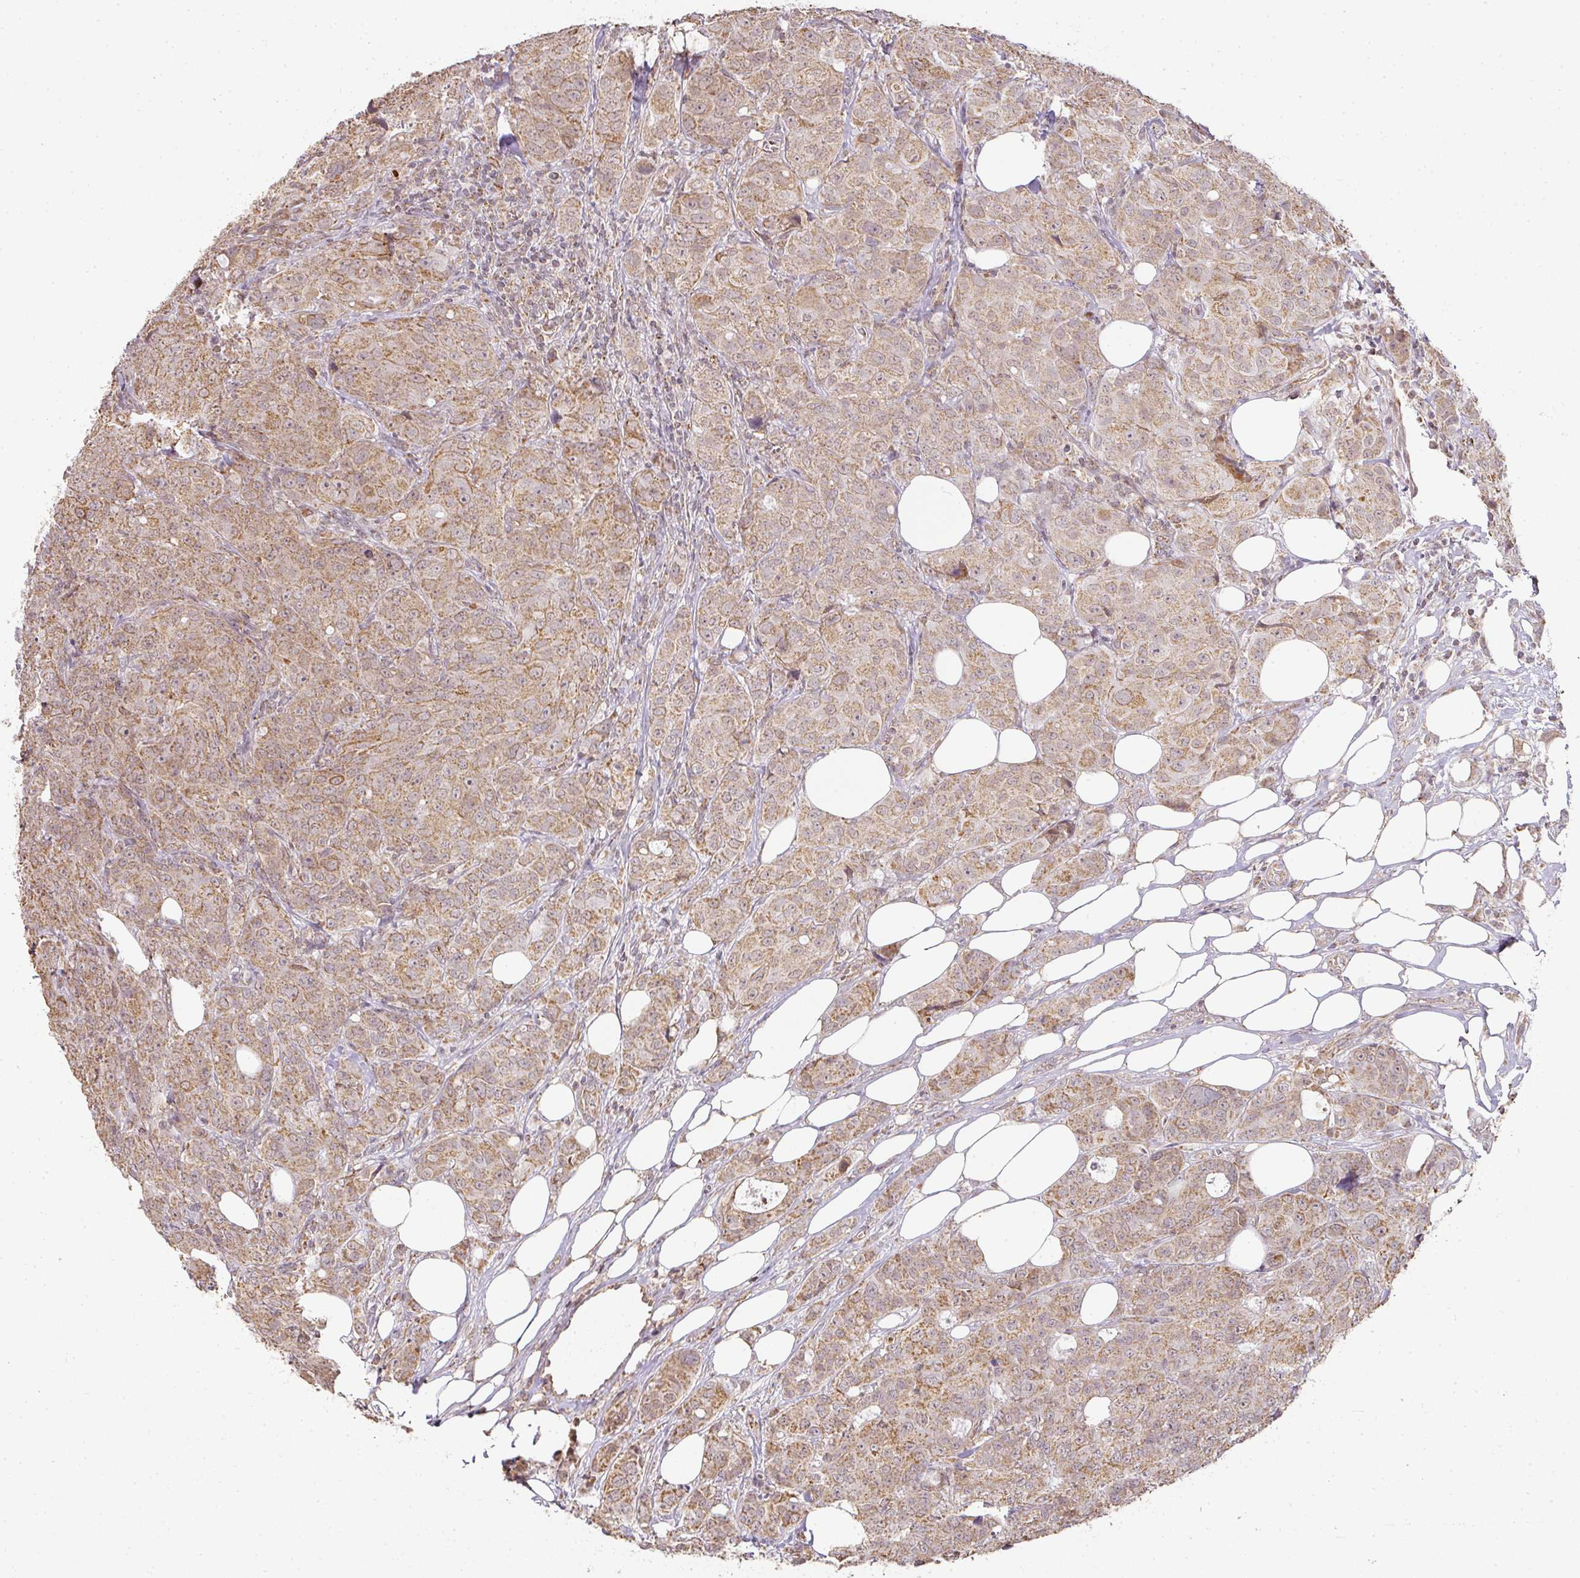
{"staining": {"intensity": "moderate", "quantity": ">75%", "location": "cytoplasmic/membranous"}, "tissue": "breast cancer", "cell_type": "Tumor cells", "image_type": "cancer", "snomed": [{"axis": "morphology", "description": "Duct carcinoma"}, {"axis": "topography", "description": "Breast"}], "caption": "Tumor cells display medium levels of moderate cytoplasmic/membranous expression in approximately >75% of cells in human infiltrating ductal carcinoma (breast).", "gene": "MYOM2", "patient": {"sex": "female", "age": 43}}